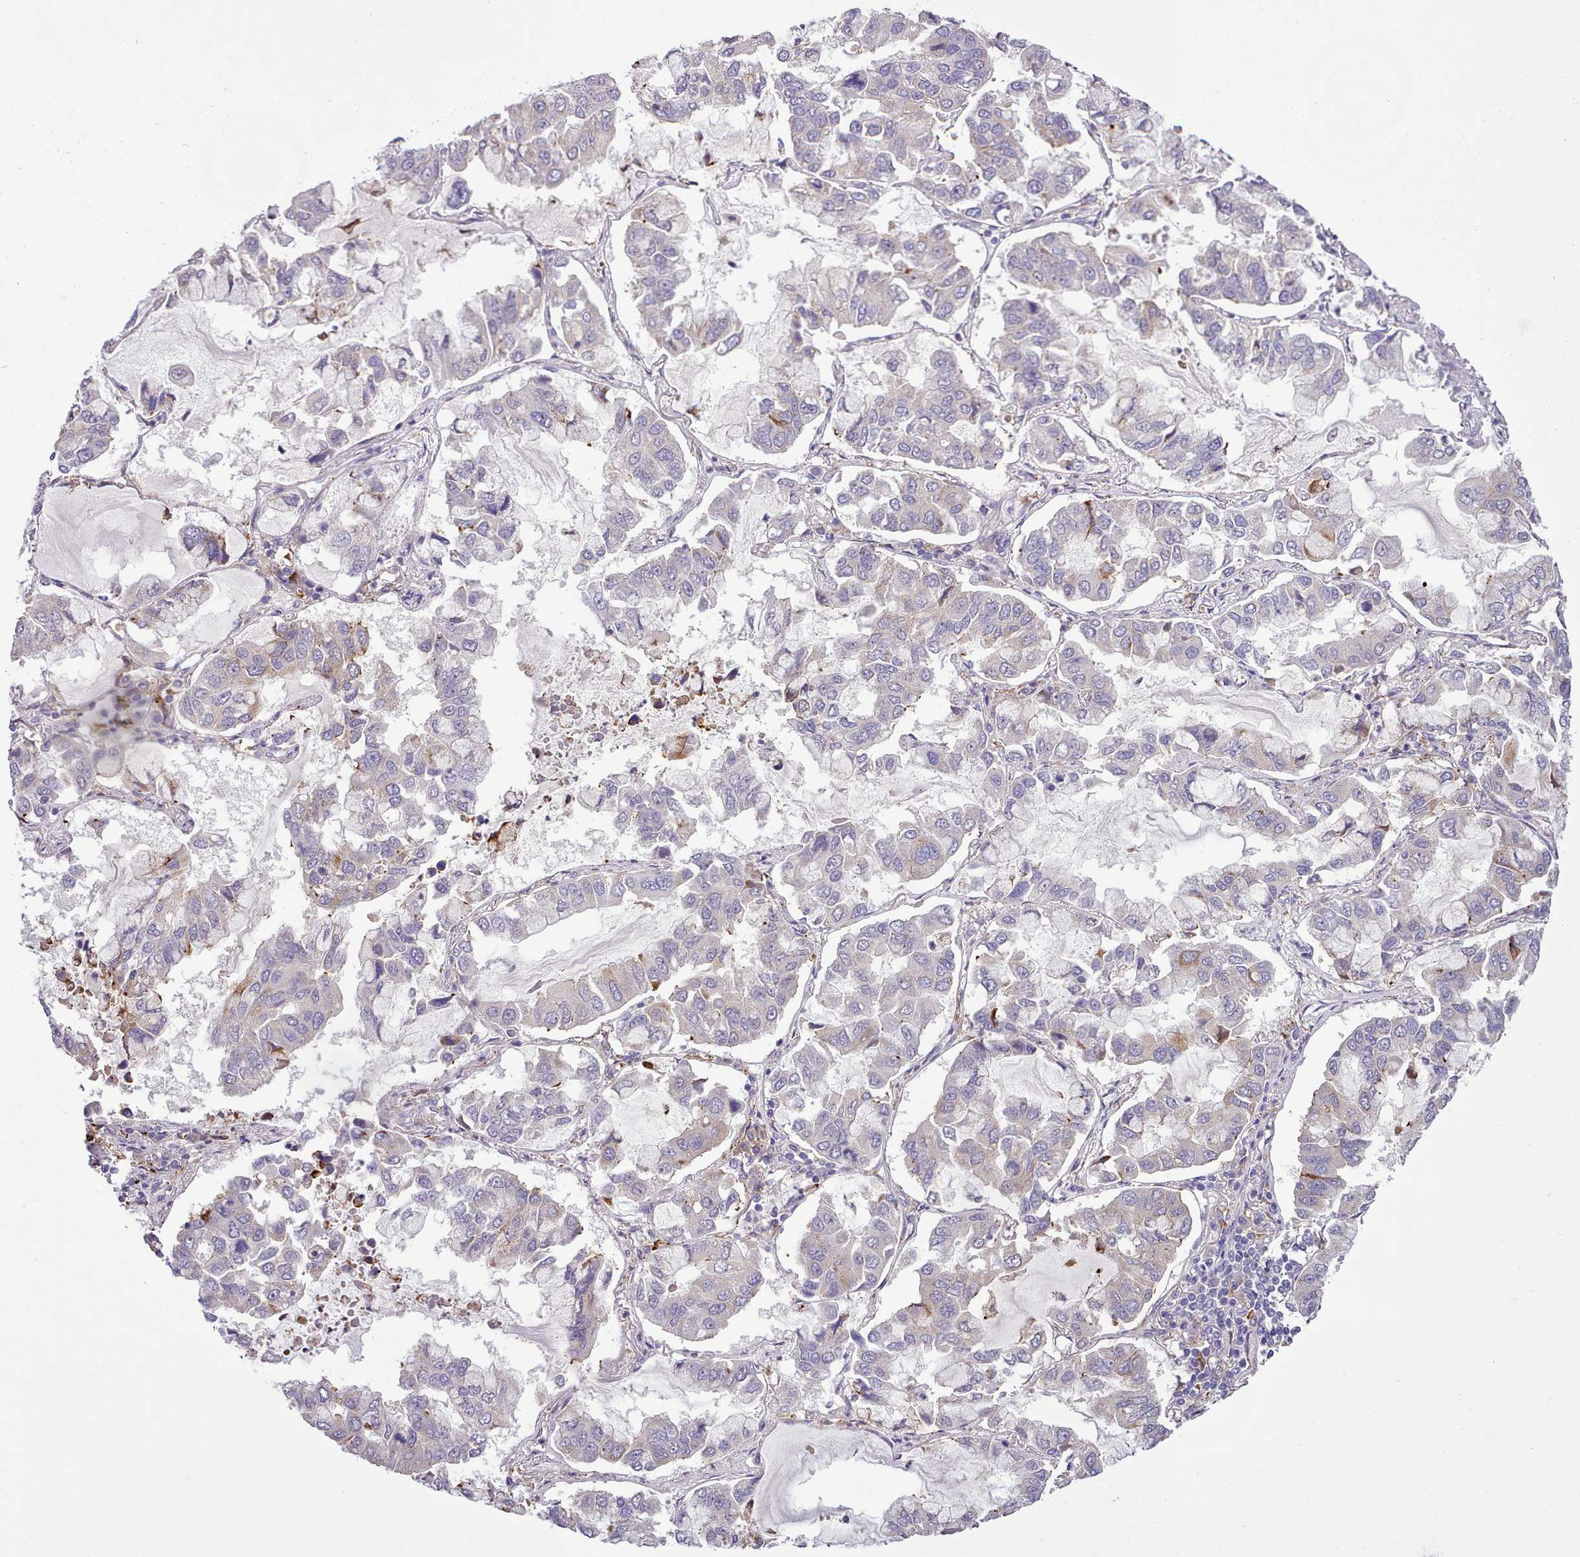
{"staining": {"intensity": "moderate", "quantity": "<25%", "location": "cytoplasmic/membranous"}, "tissue": "lung cancer", "cell_type": "Tumor cells", "image_type": "cancer", "snomed": [{"axis": "morphology", "description": "Adenocarcinoma, NOS"}, {"axis": "topography", "description": "Lung"}], "caption": "Immunohistochemistry (DAB) staining of lung adenocarcinoma reveals moderate cytoplasmic/membranous protein expression in about <25% of tumor cells.", "gene": "FAM83E", "patient": {"sex": "male", "age": 64}}